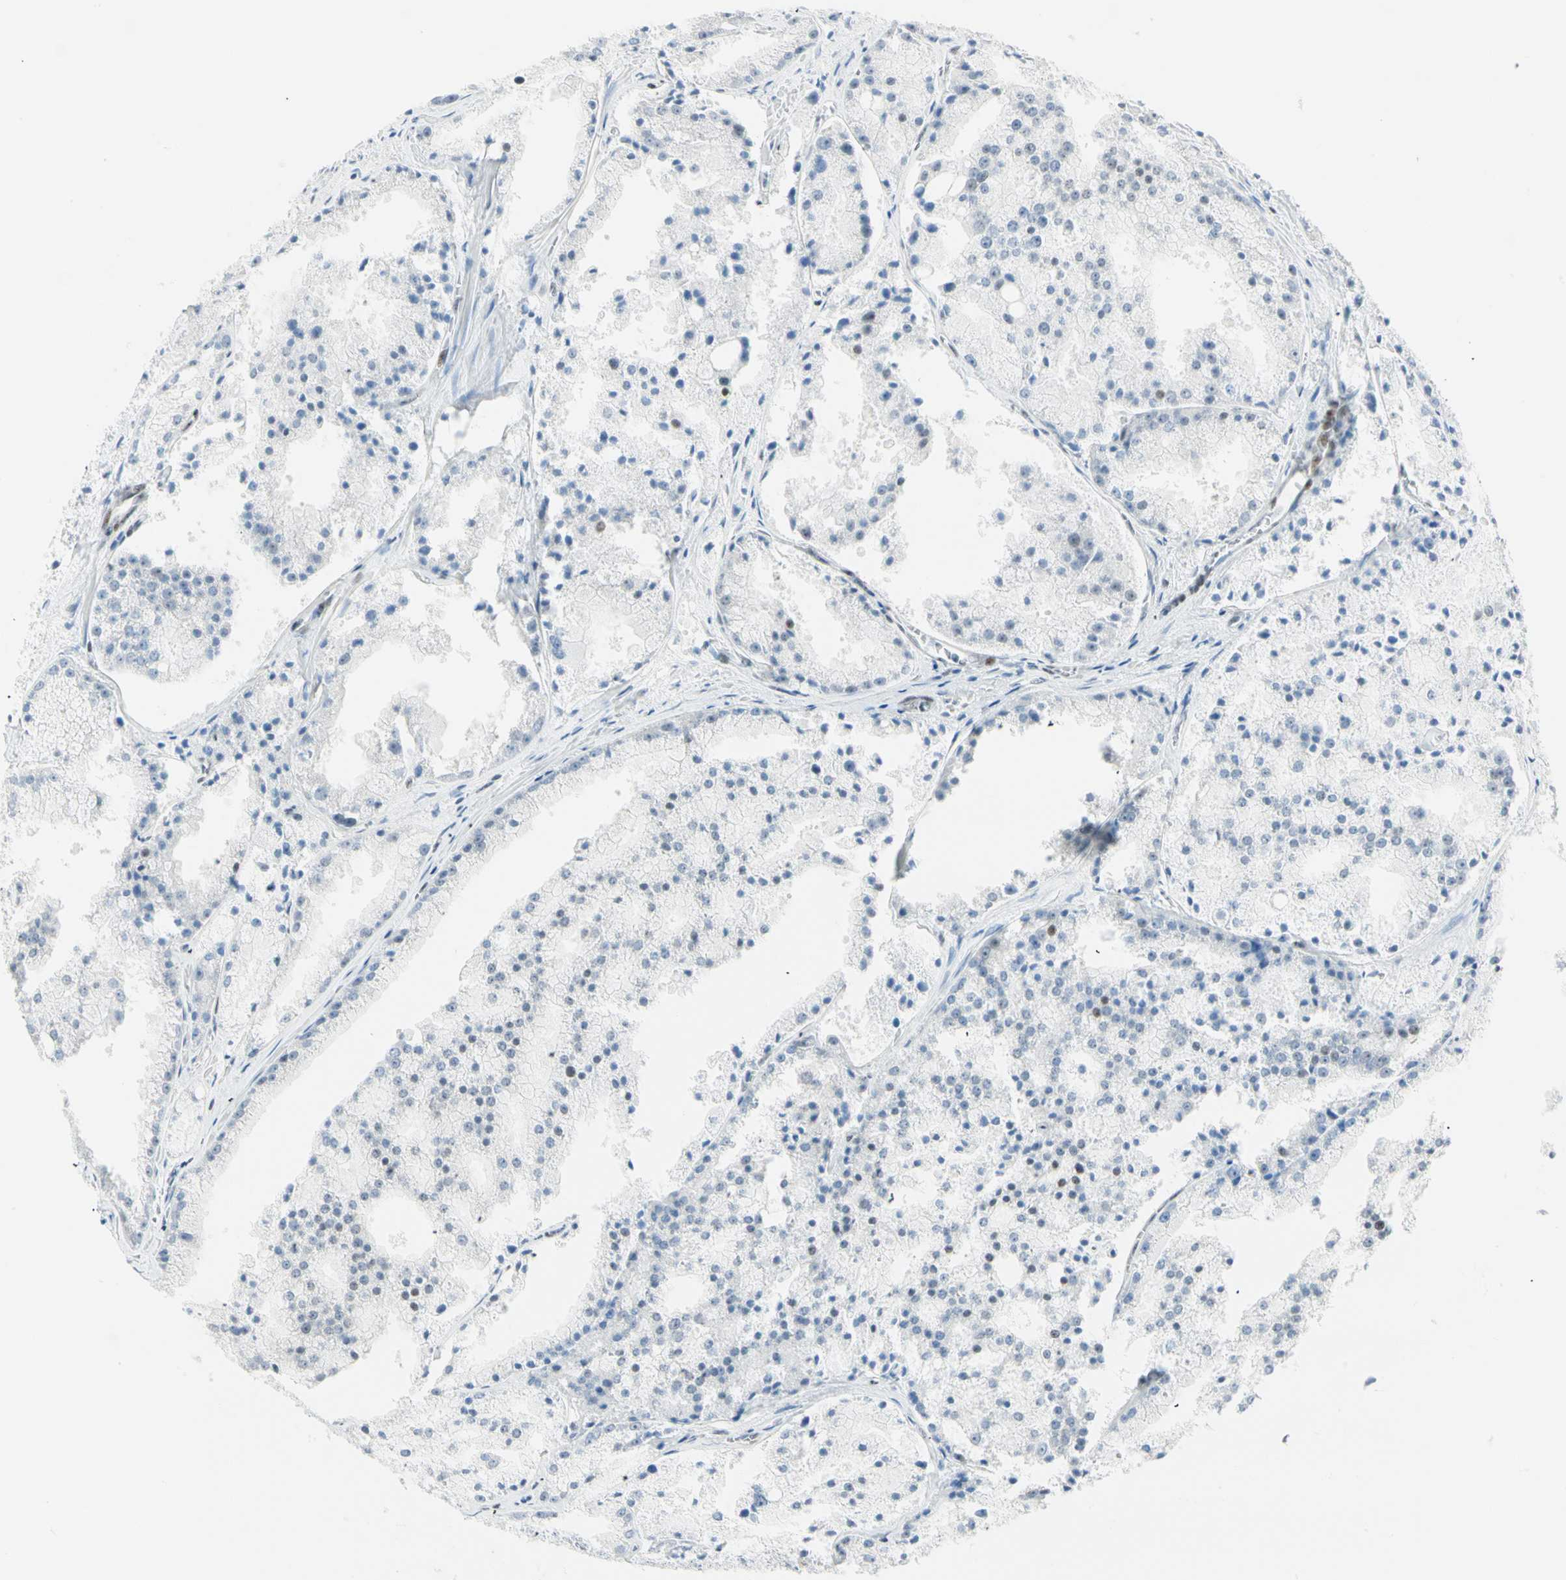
{"staining": {"intensity": "negative", "quantity": "none", "location": "none"}, "tissue": "prostate cancer", "cell_type": "Tumor cells", "image_type": "cancer", "snomed": [{"axis": "morphology", "description": "Adenocarcinoma, Low grade"}, {"axis": "topography", "description": "Prostate"}], "caption": "The image exhibits no significant staining in tumor cells of prostate low-grade adenocarcinoma.", "gene": "PKNOX1", "patient": {"sex": "male", "age": 64}}